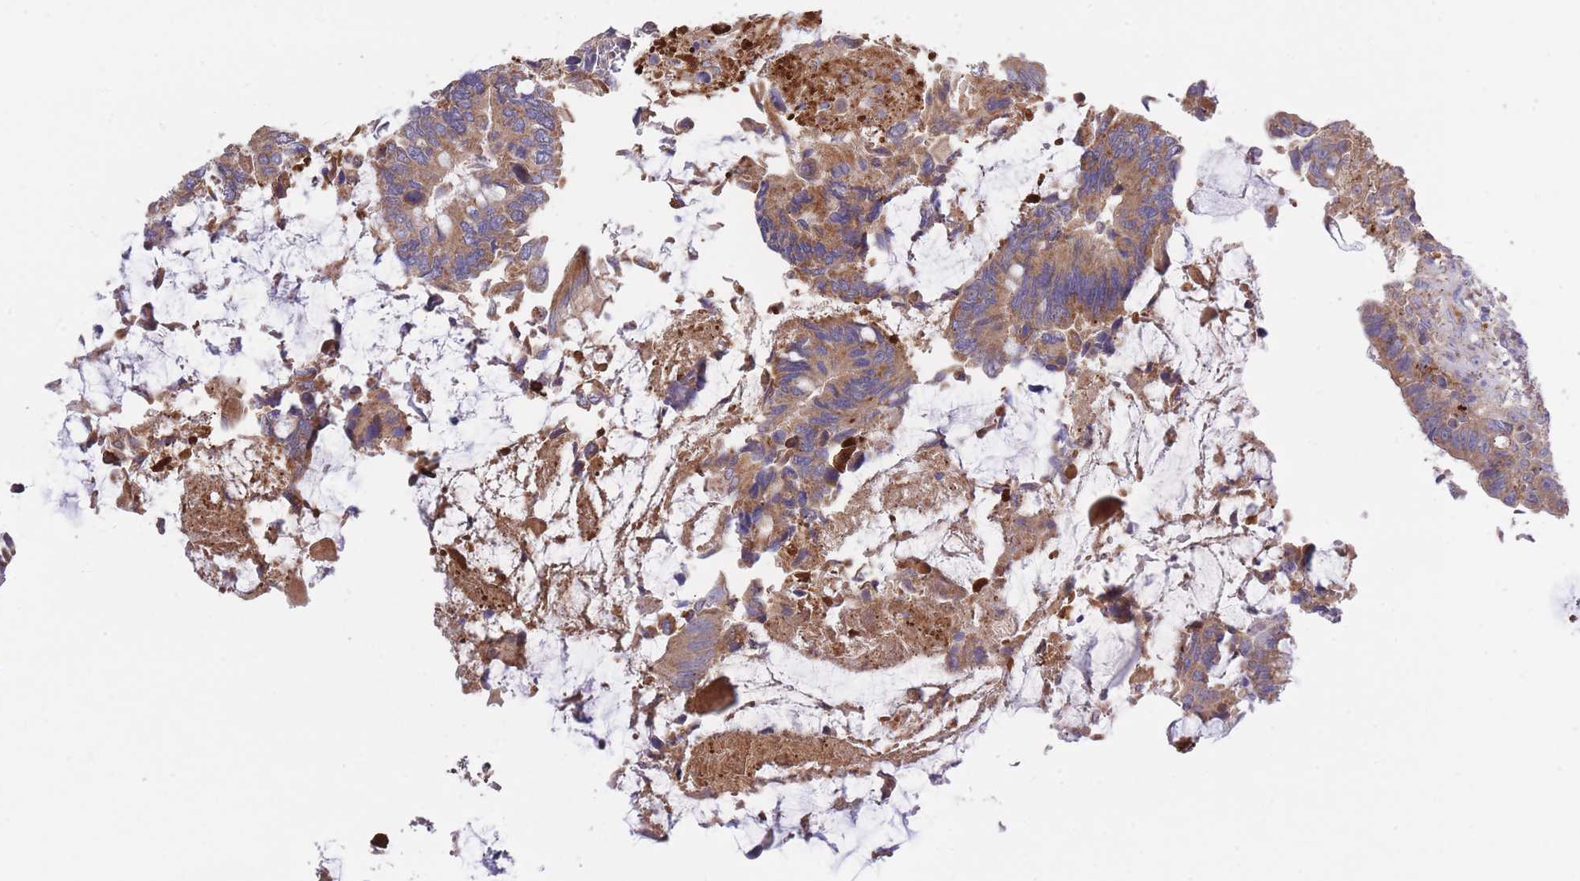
{"staining": {"intensity": "moderate", "quantity": ">75%", "location": "cytoplasmic/membranous"}, "tissue": "colorectal cancer", "cell_type": "Tumor cells", "image_type": "cancer", "snomed": [{"axis": "morphology", "description": "Adenocarcinoma, NOS"}, {"axis": "topography", "description": "Colon"}], "caption": "IHC of human colorectal adenocarcinoma reveals medium levels of moderate cytoplasmic/membranous staining in about >75% of tumor cells.", "gene": "ATP13A2", "patient": {"sex": "male", "age": 87}}